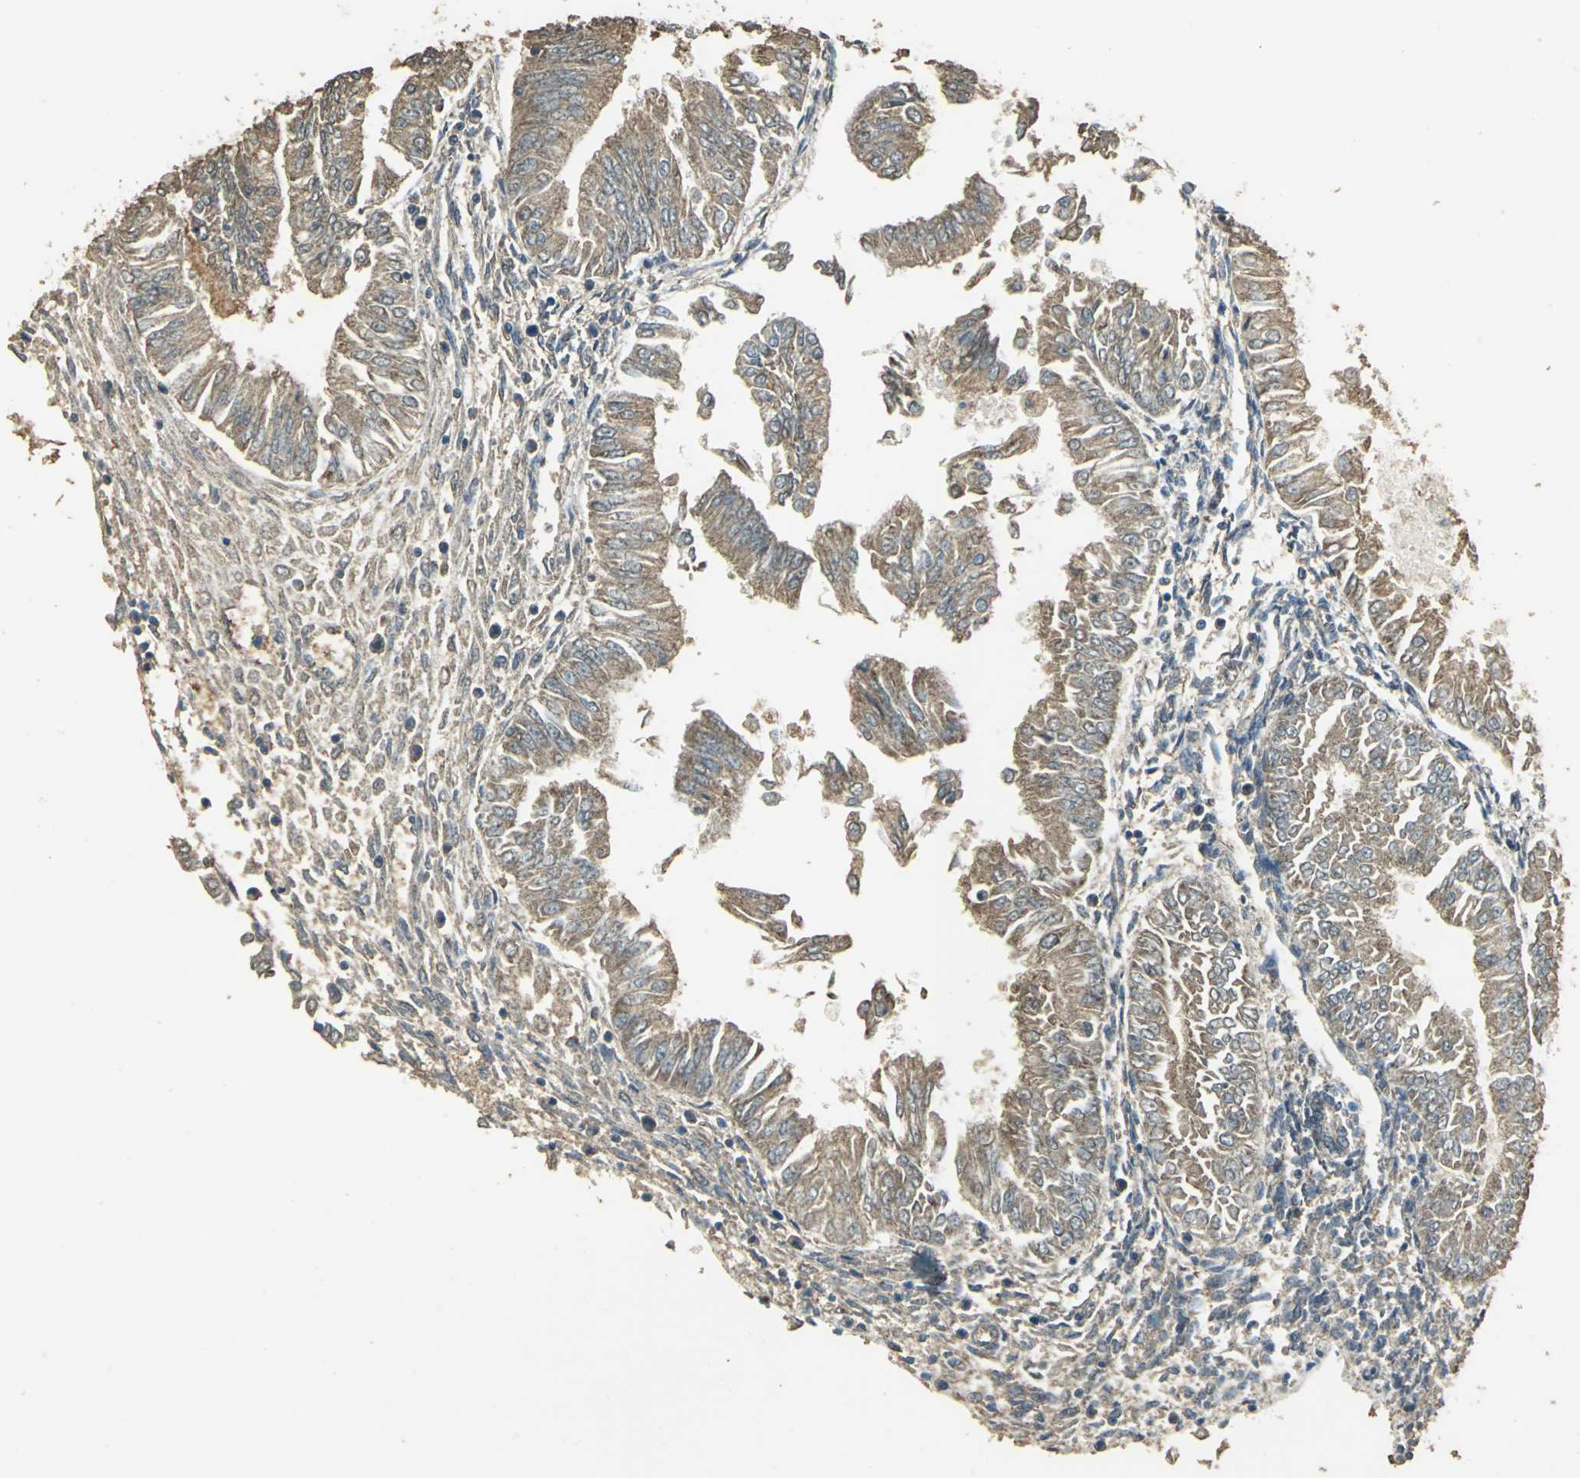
{"staining": {"intensity": "moderate", "quantity": ">75%", "location": "cytoplasmic/membranous"}, "tissue": "endometrial cancer", "cell_type": "Tumor cells", "image_type": "cancer", "snomed": [{"axis": "morphology", "description": "Adenocarcinoma, NOS"}, {"axis": "topography", "description": "Endometrium"}], "caption": "High-power microscopy captured an immunohistochemistry (IHC) photomicrograph of endometrial cancer (adenocarcinoma), revealing moderate cytoplasmic/membranous expression in approximately >75% of tumor cells.", "gene": "TRAPPC2", "patient": {"sex": "female", "age": 53}}